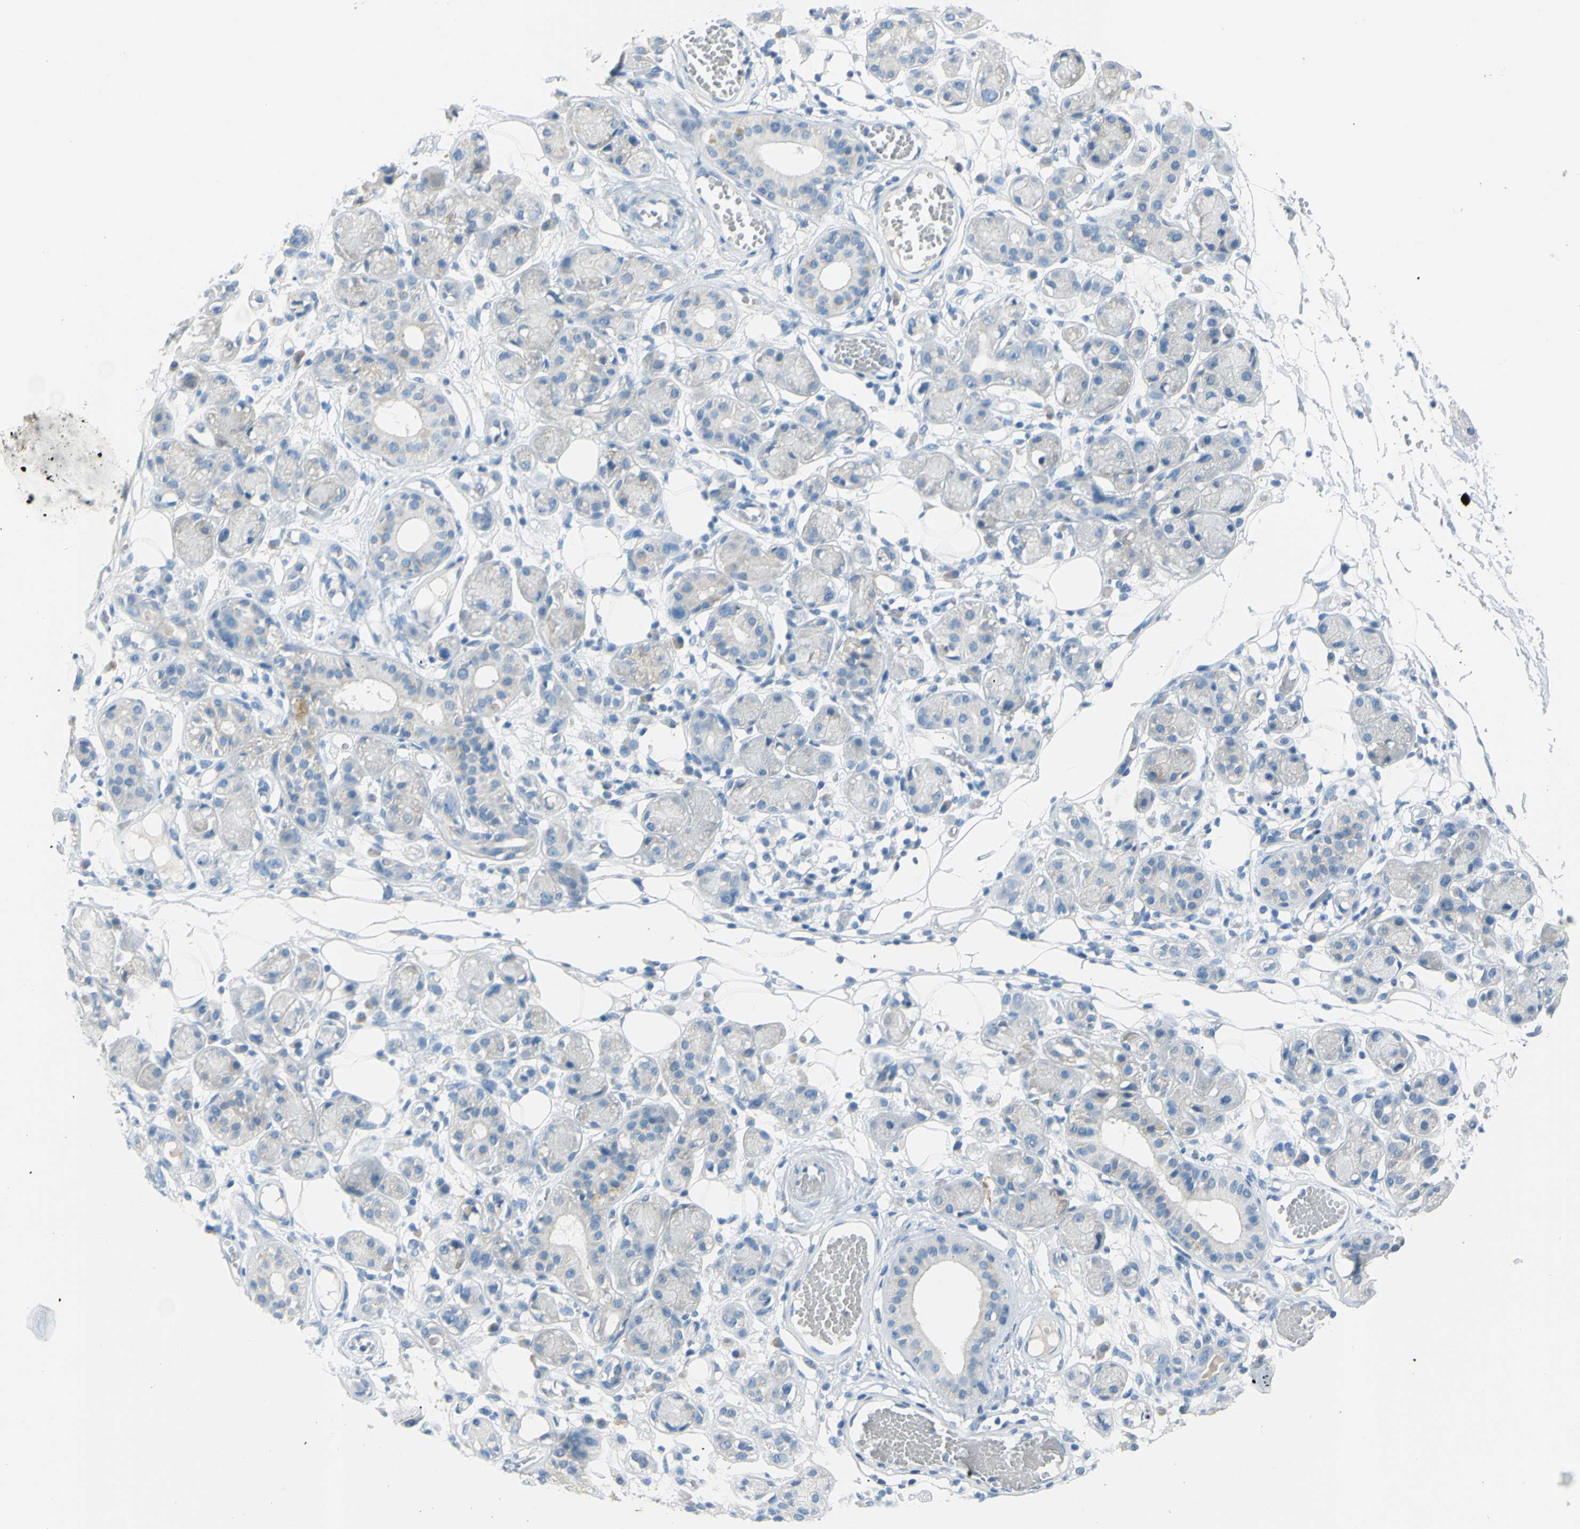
{"staining": {"intensity": "negative", "quantity": "none", "location": "none"}, "tissue": "adipose tissue", "cell_type": "Adipocytes", "image_type": "normal", "snomed": [{"axis": "morphology", "description": "Normal tissue, NOS"}, {"axis": "morphology", "description": "Inflammation, NOS"}, {"axis": "topography", "description": "Vascular tissue"}, {"axis": "topography", "description": "Salivary gland"}], "caption": "Image shows no protein expression in adipocytes of normal adipose tissue.", "gene": "DCT", "patient": {"sex": "female", "age": 75}}